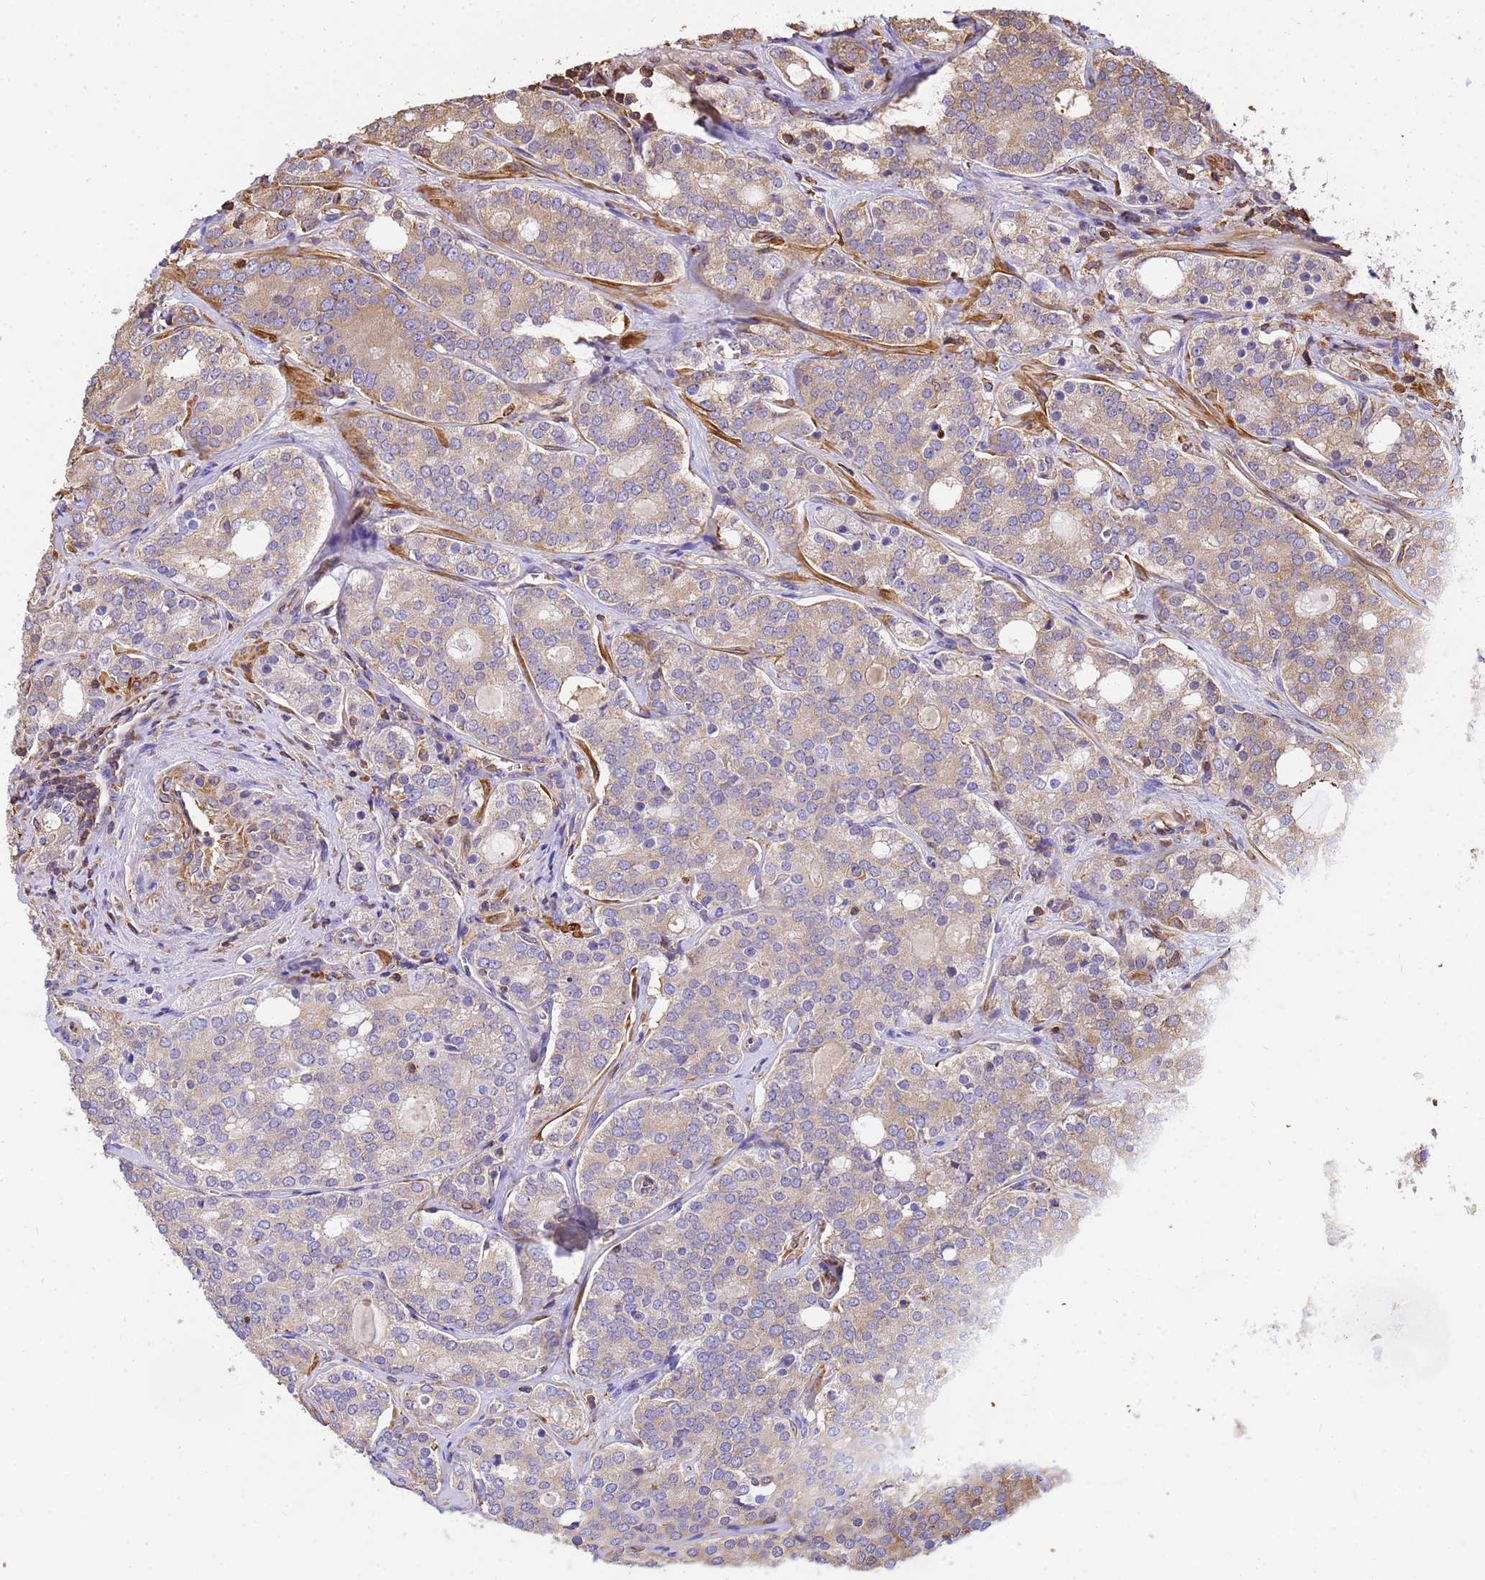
{"staining": {"intensity": "moderate", "quantity": "25%-75%", "location": "cytoplasmic/membranous"}, "tissue": "prostate cancer", "cell_type": "Tumor cells", "image_type": "cancer", "snomed": [{"axis": "morphology", "description": "Adenocarcinoma, High grade"}, {"axis": "topography", "description": "Prostate"}], "caption": "Prostate cancer (adenocarcinoma (high-grade)) was stained to show a protein in brown. There is medium levels of moderate cytoplasmic/membranous positivity in approximately 25%-75% of tumor cells.", "gene": "WDR64", "patient": {"sex": "male", "age": 64}}